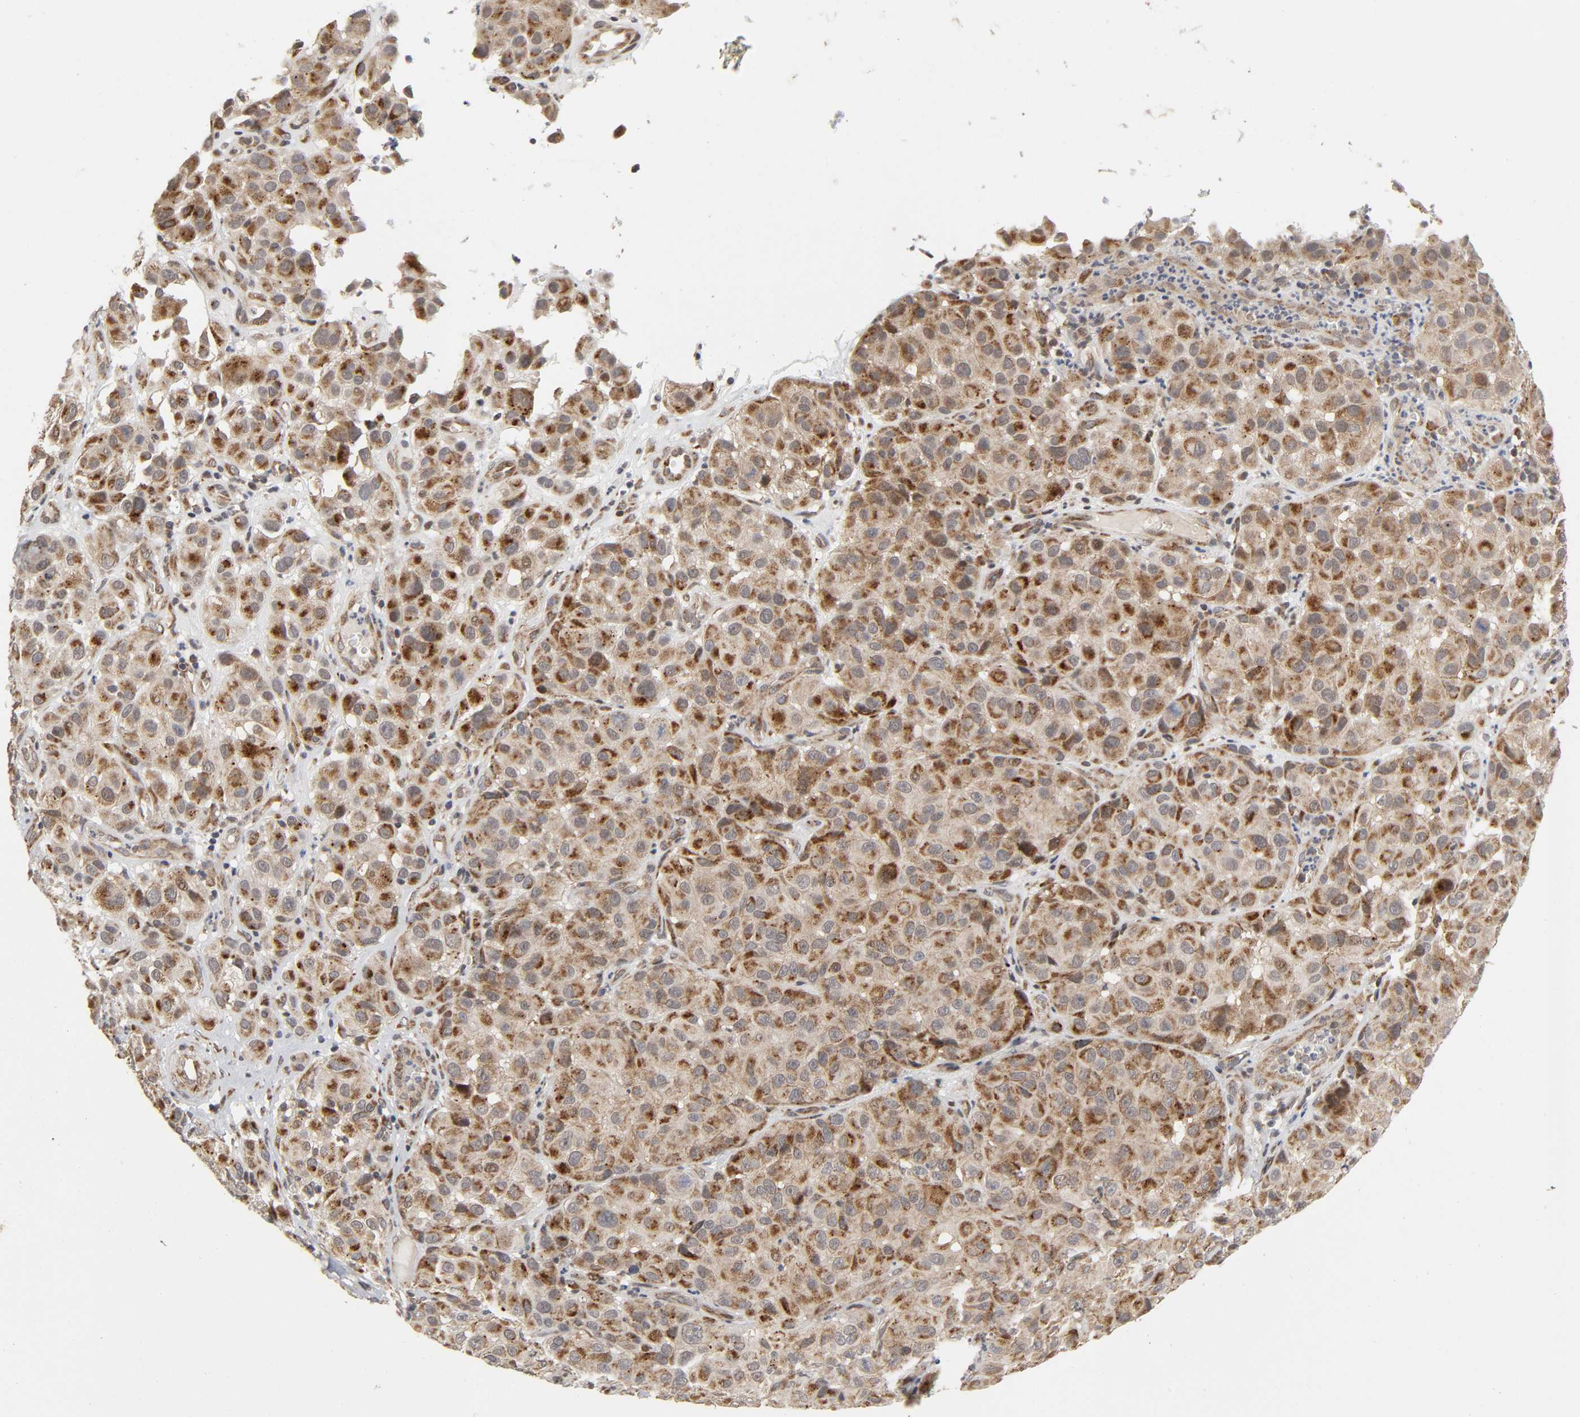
{"staining": {"intensity": "strong", "quantity": ">75%", "location": "cytoplasmic/membranous"}, "tissue": "melanoma", "cell_type": "Tumor cells", "image_type": "cancer", "snomed": [{"axis": "morphology", "description": "Malignant melanoma, NOS"}, {"axis": "topography", "description": "Skin"}], "caption": "Approximately >75% of tumor cells in human melanoma exhibit strong cytoplasmic/membranous protein positivity as visualized by brown immunohistochemical staining.", "gene": "SLC30A9", "patient": {"sex": "female", "age": 21}}